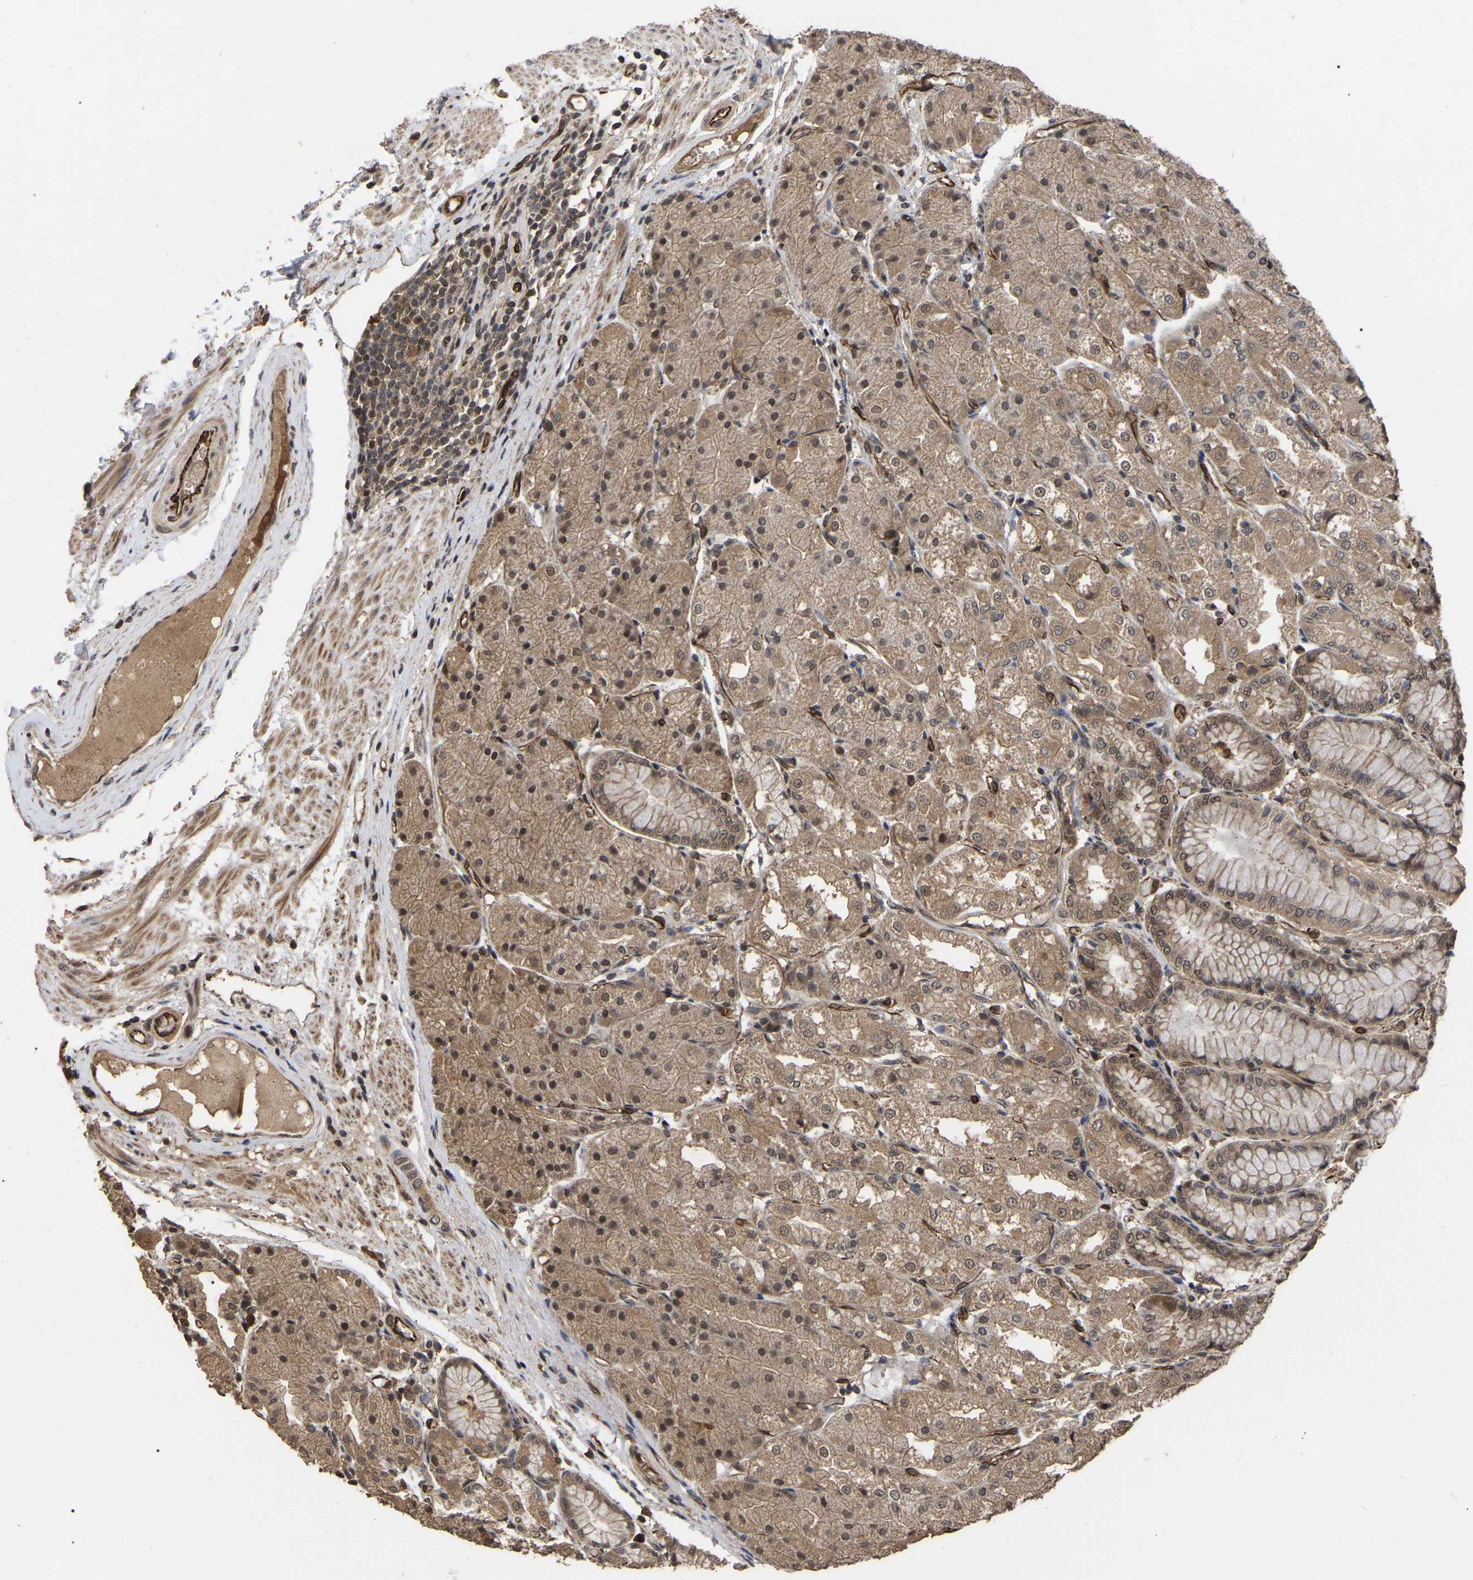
{"staining": {"intensity": "moderate", "quantity": ">75%", "location": "cytoplasmic/membranous,nuclear"}, "tissue": "stomach", "cell_type": "Glandular cells", "image_type": "normal", "snomed": [{"axis": "morphology", "description": "Normal tissue, NOS"}, {"axis": "topography", "description": "Stomach, upper"}], "caption": "Immunohistochemical staining of normal human stomach reveals >75% levels of moderate cytoplasmic/membranous,nuclear protein expression in approximately >75% of glandular cells. The staining is performed using DAB brown chromogen to label protein expression. The nuclei are counter-stained blue using hematoxylin.", "gene": "FAM161B", "patient": {"sex": "male", "age": 72}}